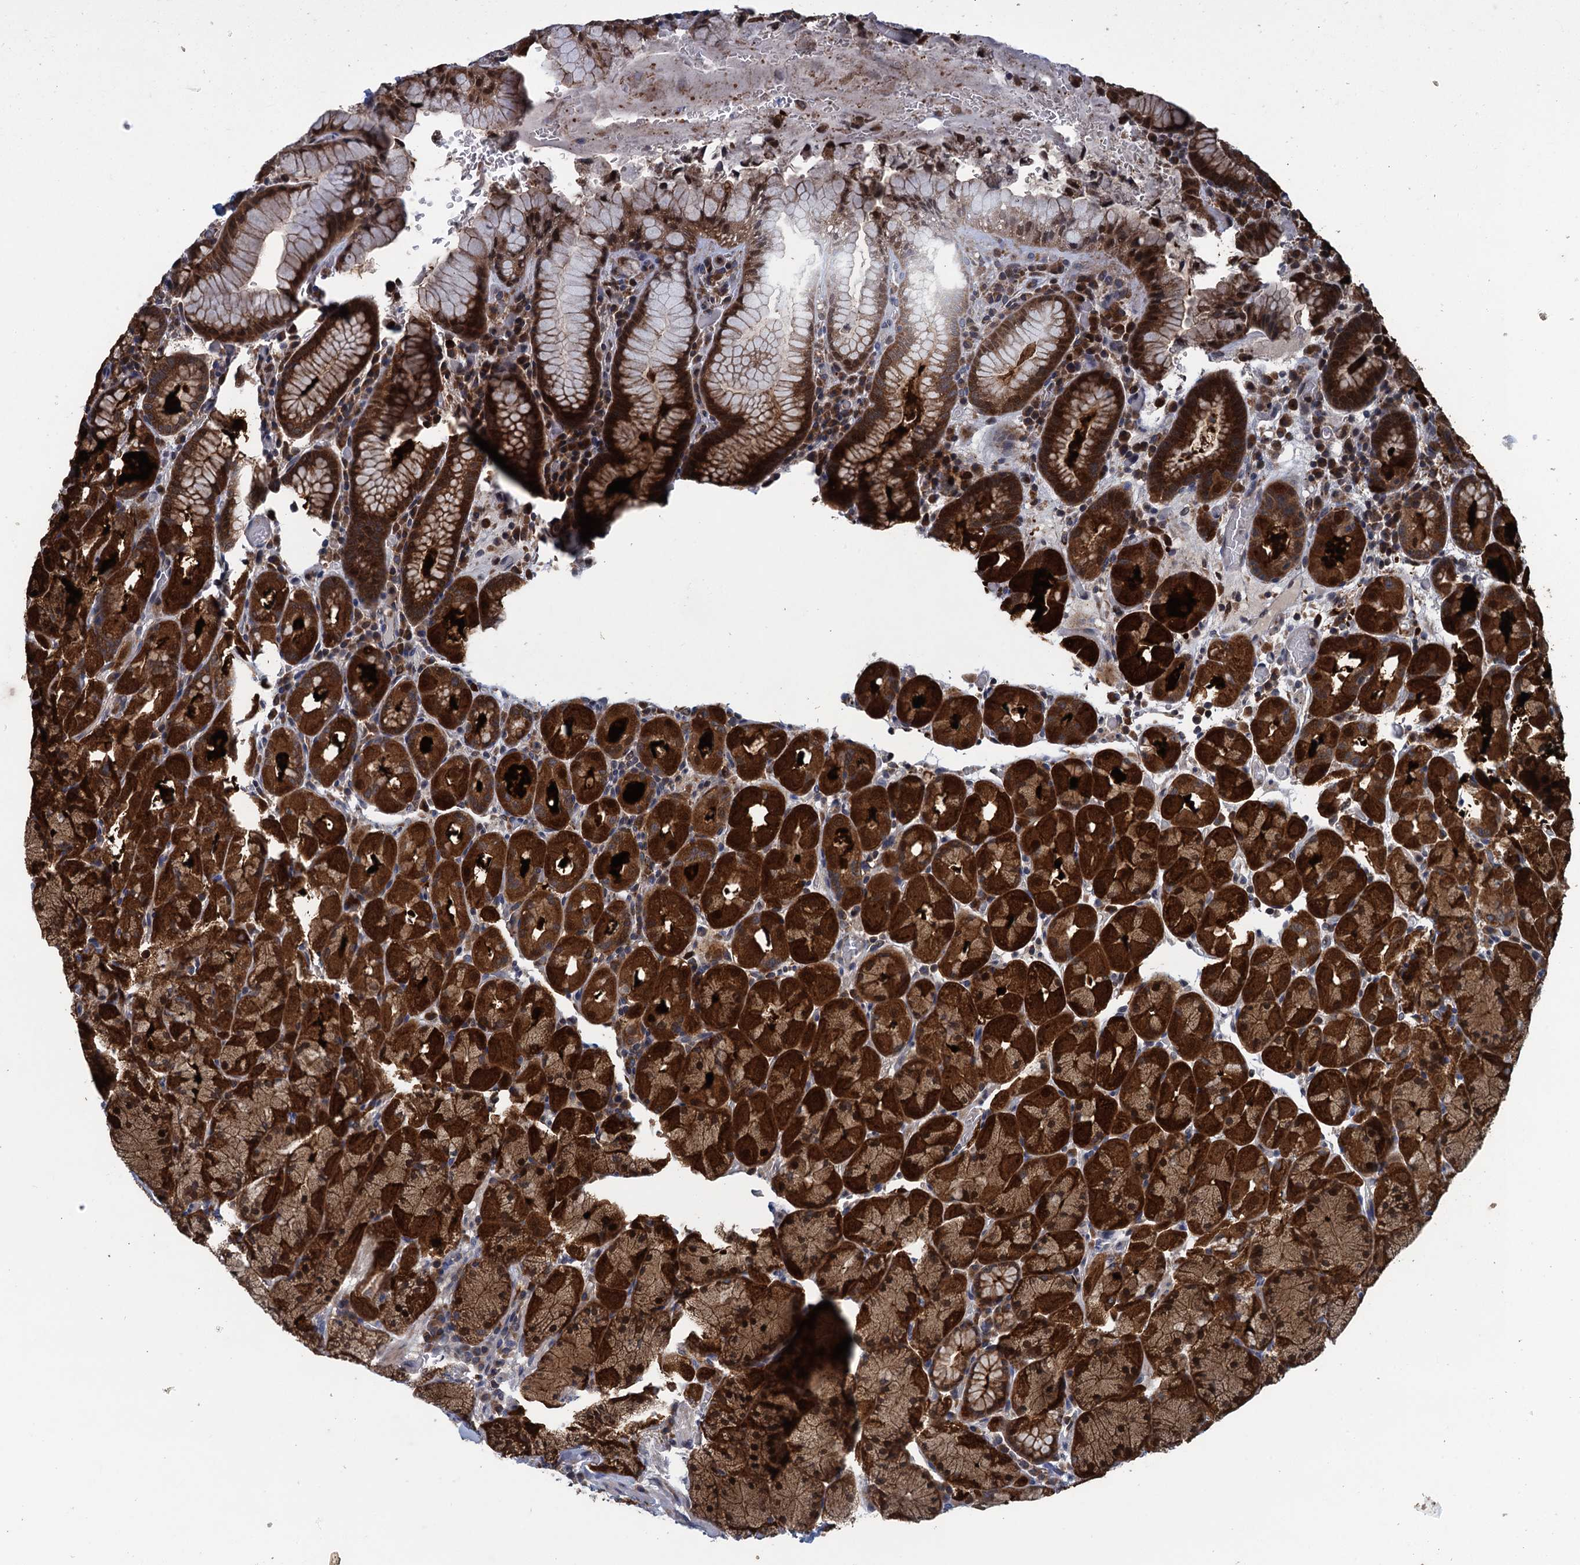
{"staining": {"intensity": "strong", "quantity": ">75%", "location": "cytoplasmic/membranous,nuclear"}, "tissue": "stomach", "cell_type": "Glandular cells", "image_type": "normal", "snomed": [{"axis": "morphology", "description": "Normal tissue, NOS"}, {"axis": "topography", "description": "Stomach, upper"}, {"axis": "topography", "description": "Stomach, lower"}], "caption": "A brown stain shows strong cytoplasmic/membranous,nuclear expression of a protein in glandular cells of normal human stomach.", "gene": "CNTN5", "patient": {"sex": "male", "age": 80}}